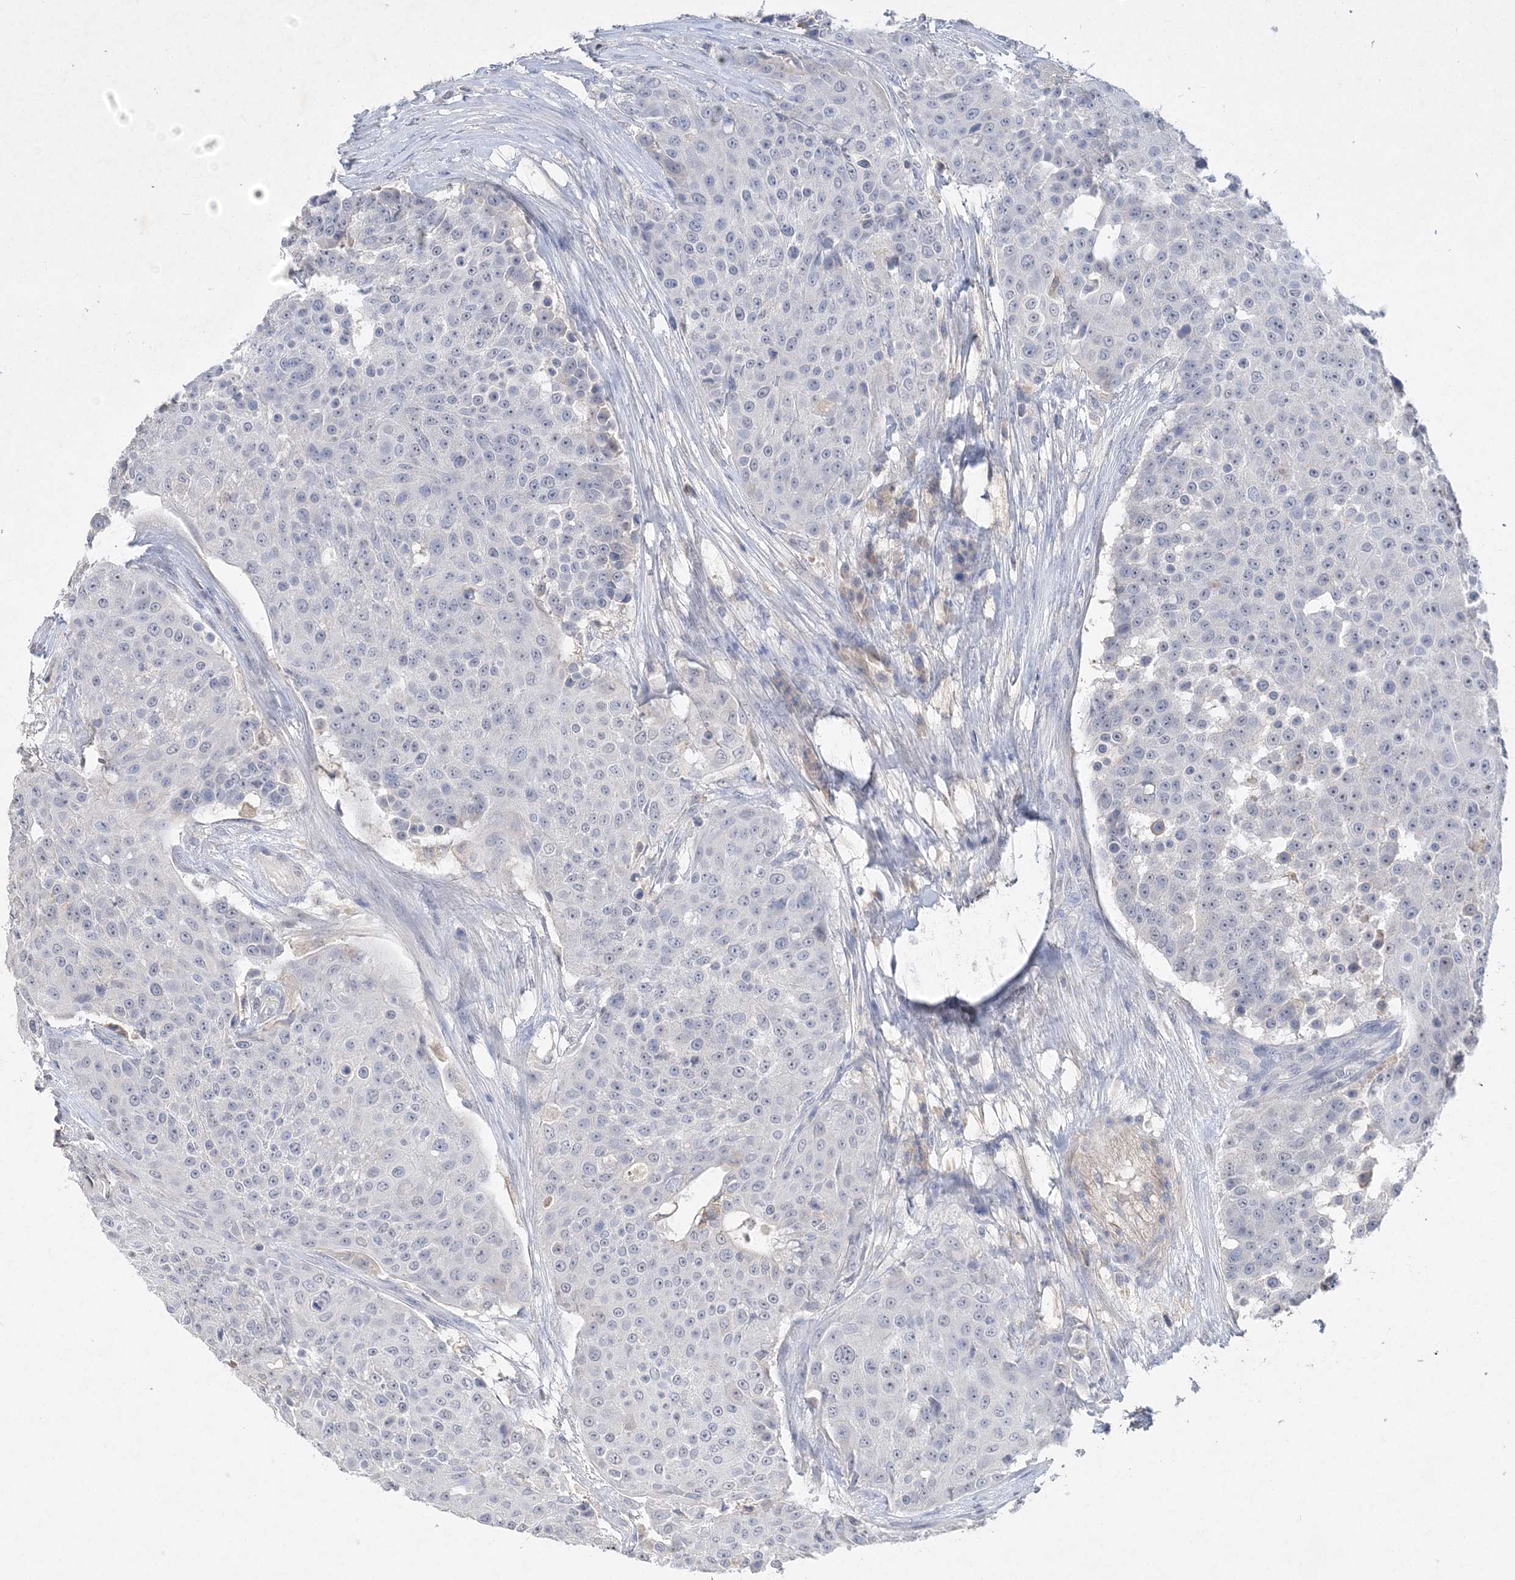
{"staining": {"intensity": "negative", "quantity": "none", "location": "none"}, "tissue": "urothelial cancer", "cell_type": "Tumor cells", "image_type": "cancer", "snomed": [{"axis": "morphology", "description": "Urothelial carcinoma, High grade"}, {"axis": "topography", "description": "Urinary bladder"}], "caption": "Tumor cells show no significant protein staining in high-grade urothelial carcinoma.", "gene": "C11orf58", "patient": {"sex": "female", "age": 63}}